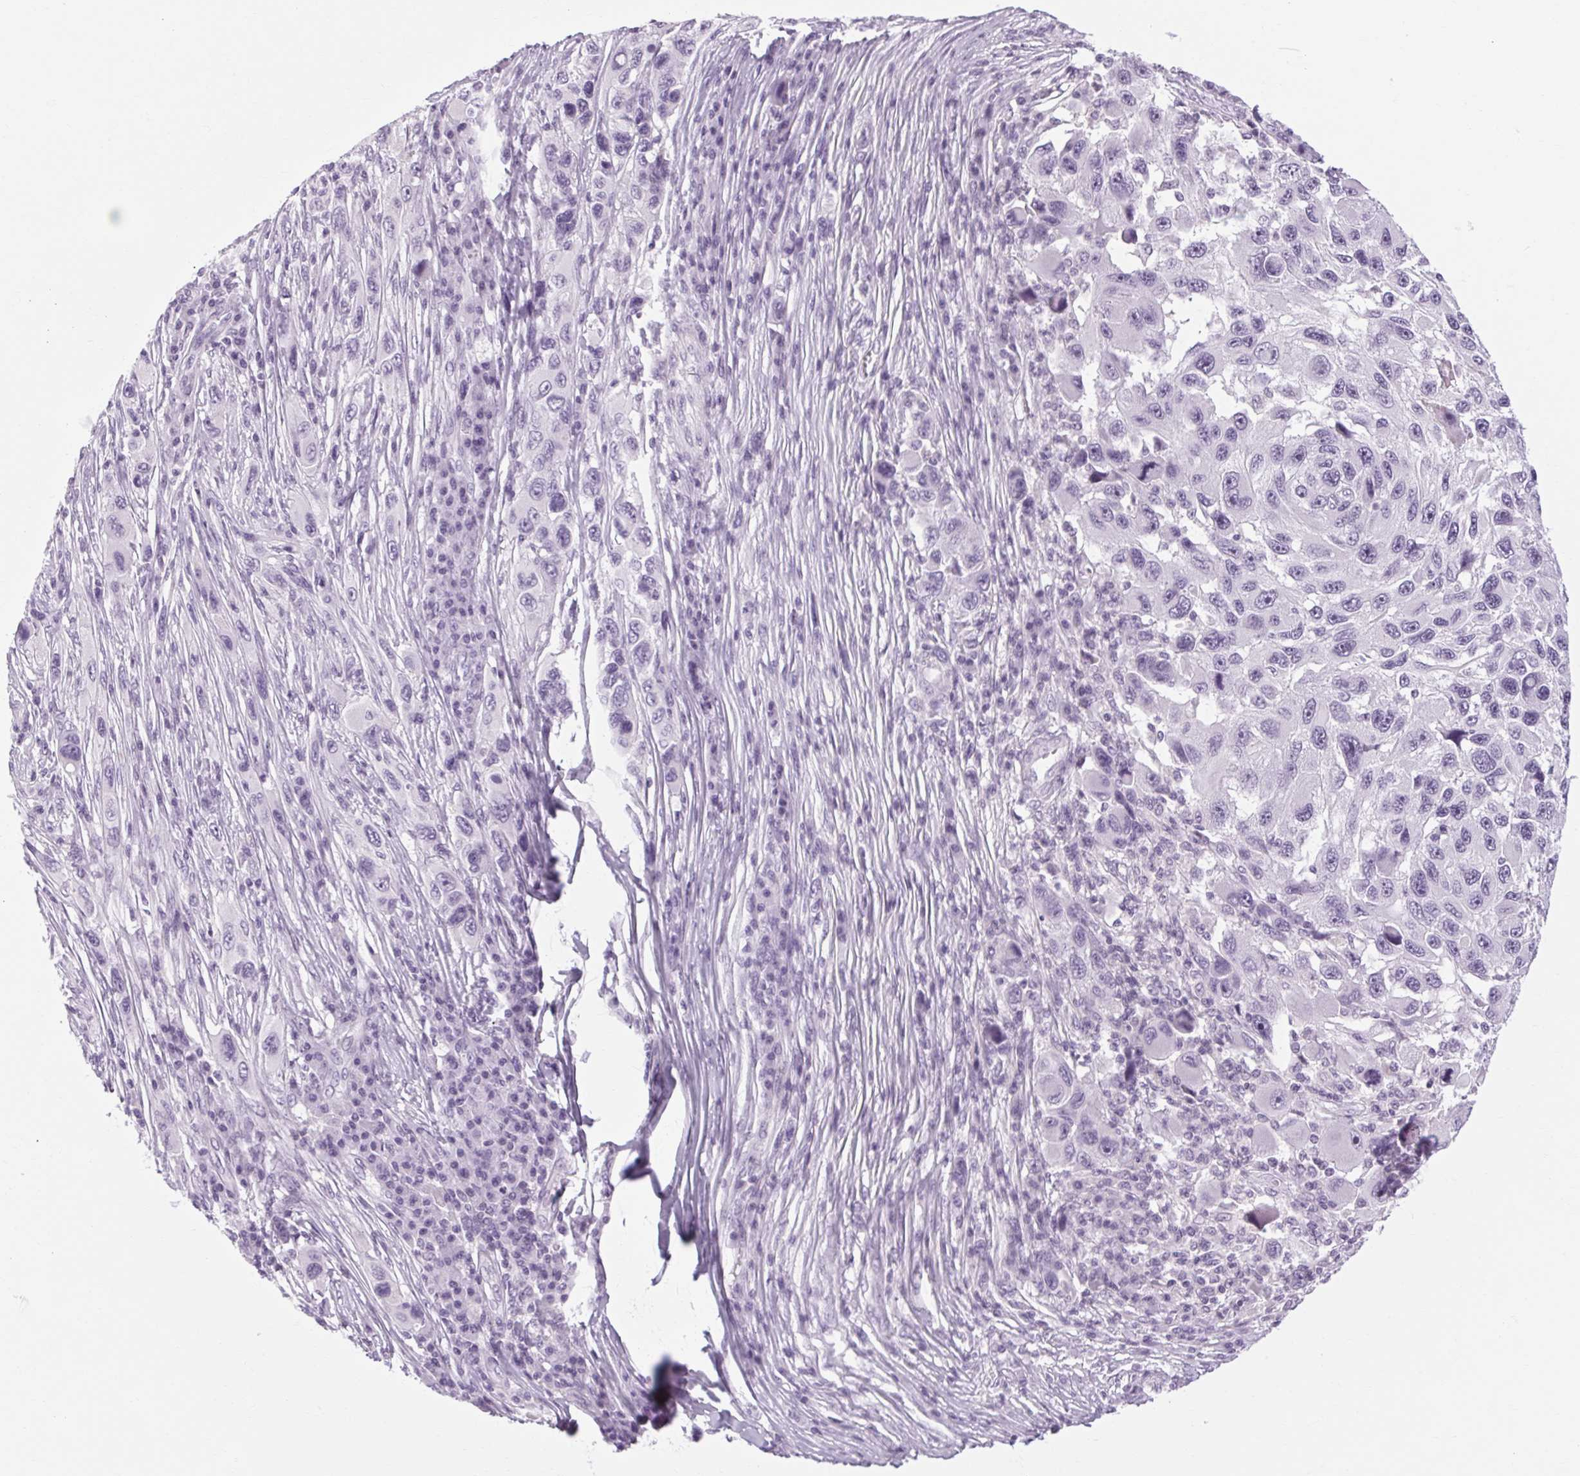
{"staining": {"intensity": "negative", "quantity": "none", "location": "none"}, "tissue": "melanoma", "cell_type": "Tumor cells", "image_type": "cancer", "snomed": [{"axis": "morphology", "description": "Malignant melanoma, NOS"}, {"axis": "topography", "description": "Skin"}], "caption": "Immunohistochemistry (IHC) micrograph of neoplastic tissue: human malignant melanoma stained with DAB (3,3'-diaminobenzidine) shows no significant protein staining in tumor cells.", "gene": "POMC", "patient": {"sex": "male", "age": 53}}